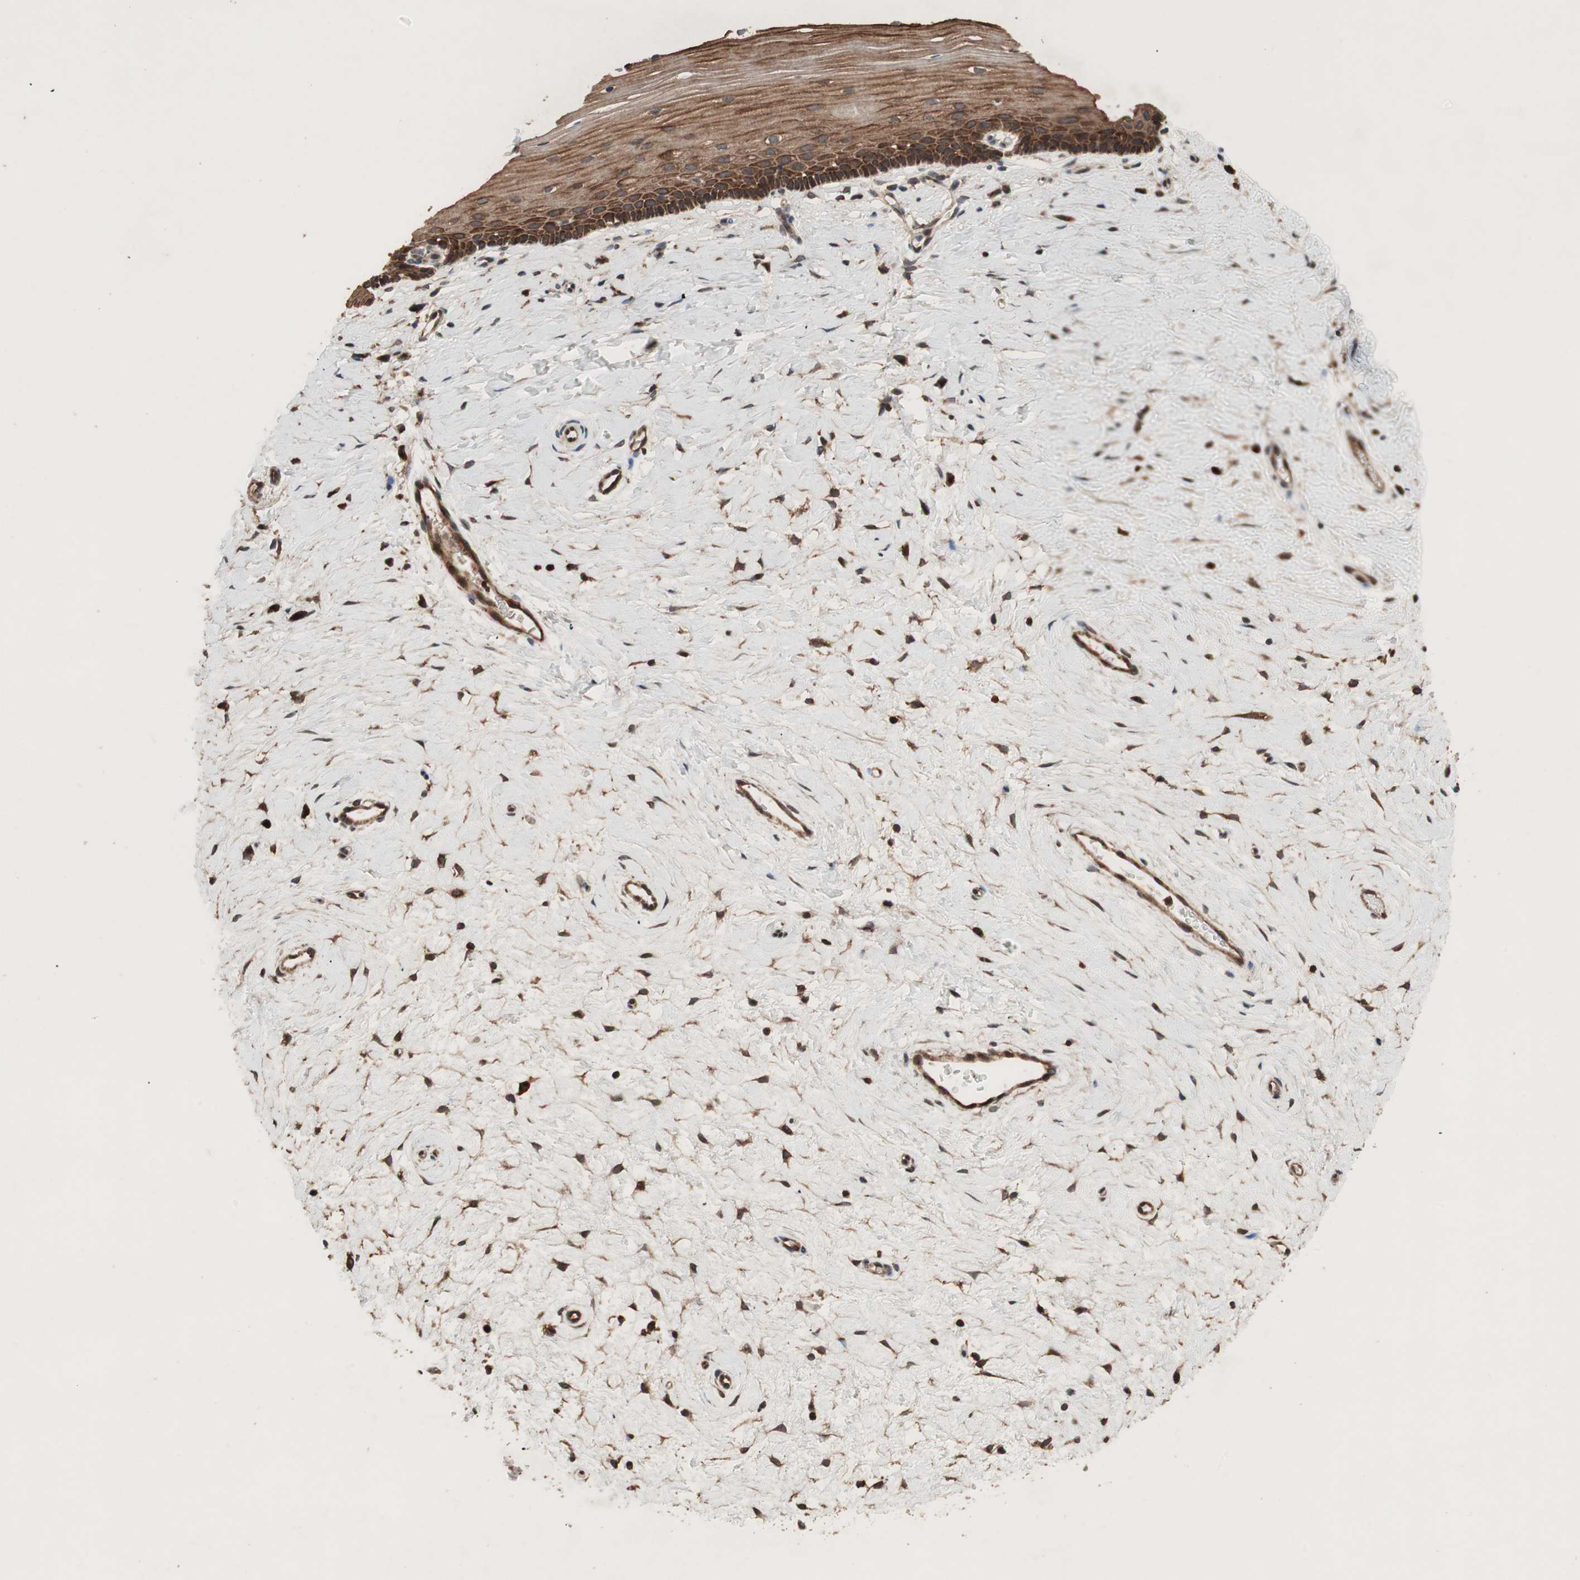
{"staining": {"intensity": "strong", "quantity": ">75%", "location": "cytoplasmic/membranous"}, "tissue": "cervix", "cell_type": "Glandular cells", "image_type": "normal", "snomed": [{"axis": "morphology", "description": "Normal tissue, NOS"}, {"axis": "topography", "description": "Cervix"}], "caption": "Brown immunohistochemical staining in unremarkable cervix exhibits strong cytoplasmic/membranous positivity in about >75% of glandular cells. (IHC, brightfield microscopy, high magnification).", "gene": "RAB1A", "patient": {"sex": "female", "age": 39}}